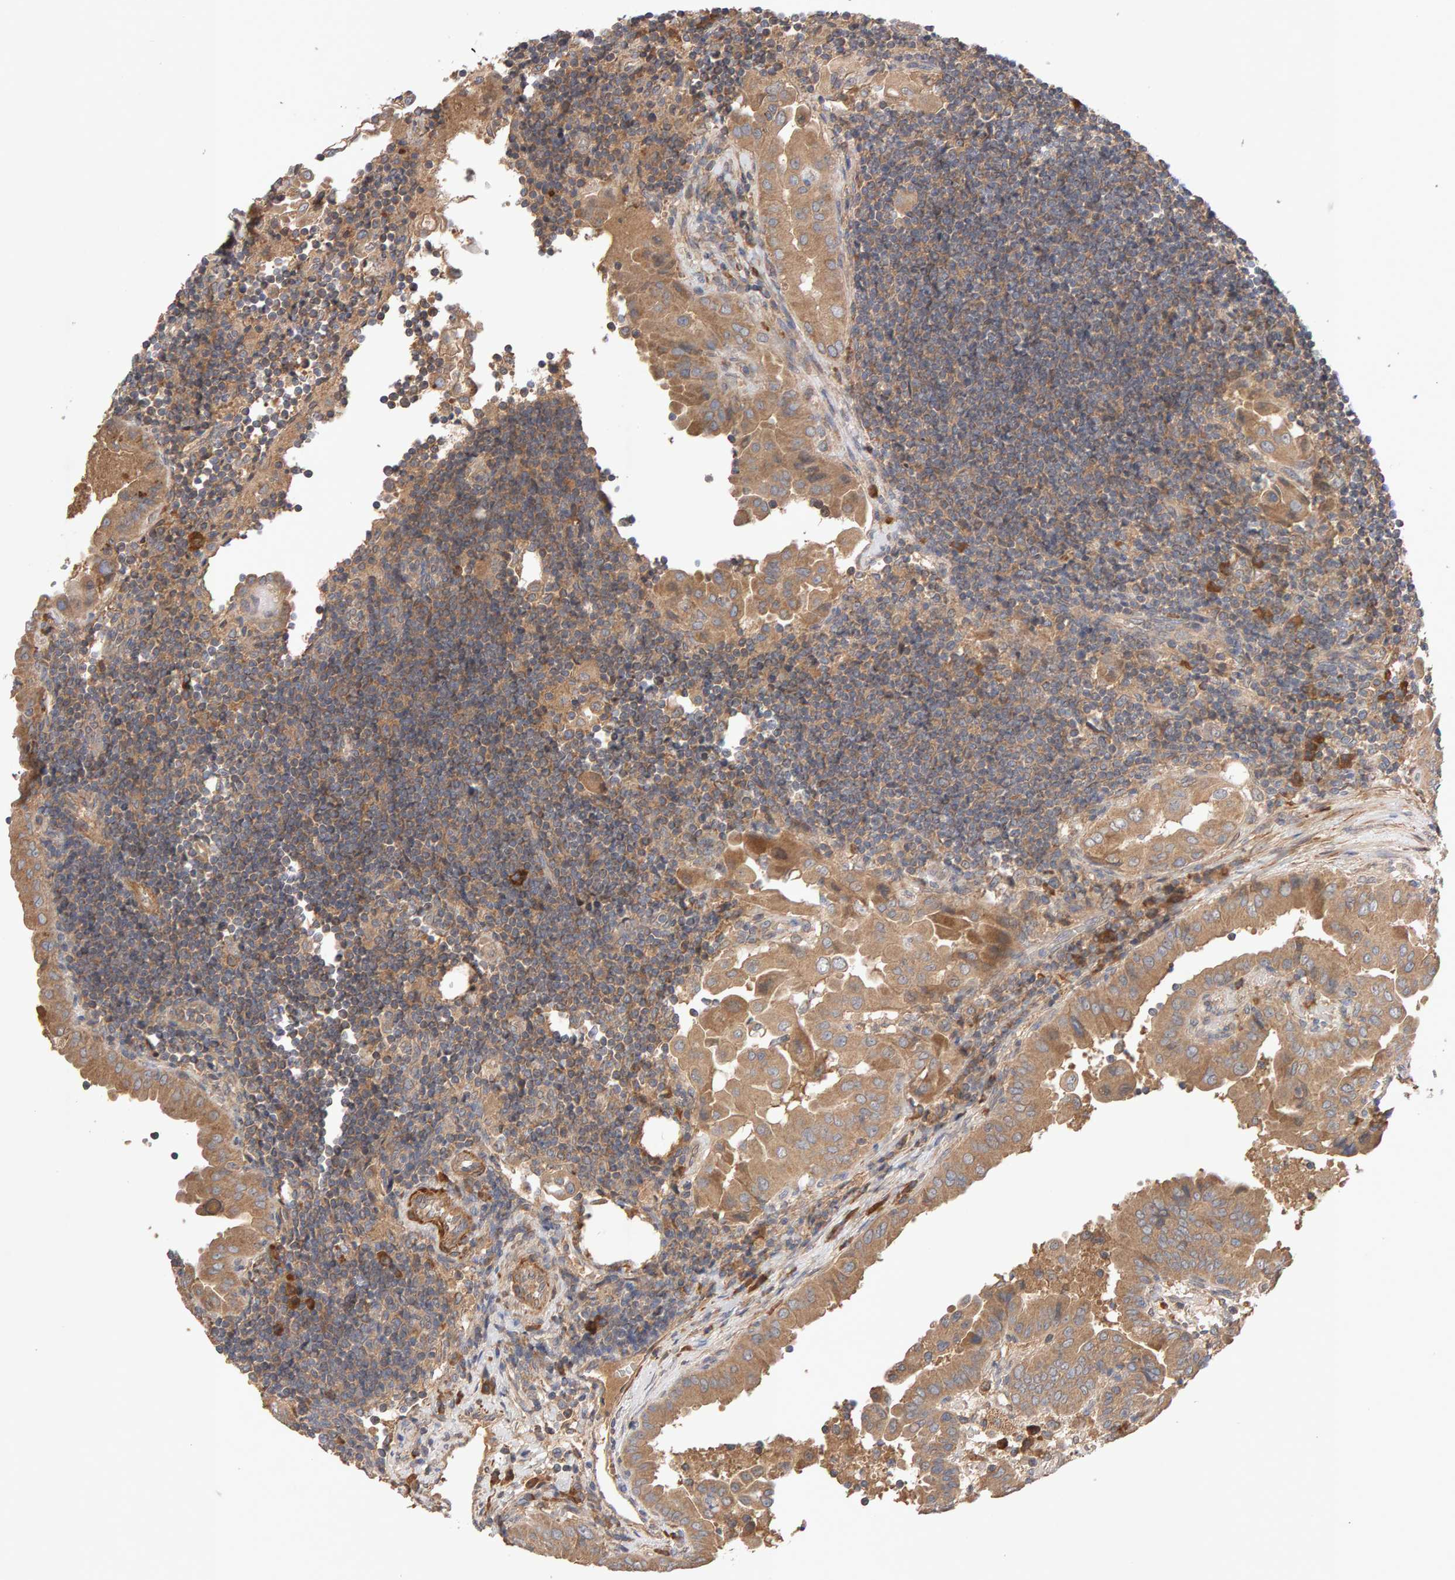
{"staining": {"intensity": "moderate", "quantity": ">75%", "location": "cytoplasmic/membranous"}, "tissue": "thyroid cancer", "cell_type": "Tumor cells", "image_type": "cancer", "snomed": [{"axis": "morphology", "description": "Papillary adenocarcinoma, NOS"}, {"axis": "topography", "description": "Thyroid gland"}], "caption": "Moderate cytoplasmic/membranous staining is identified in about >75% of tumor cells in thyroid cancer (papillary adenocarcinoma). (DAB (3,3'-diaminobenzidine) IHC with brightfield microscopy, high magnification).", "gene": "RNF19A", "patient": {"sex": "male", "age": 33}}